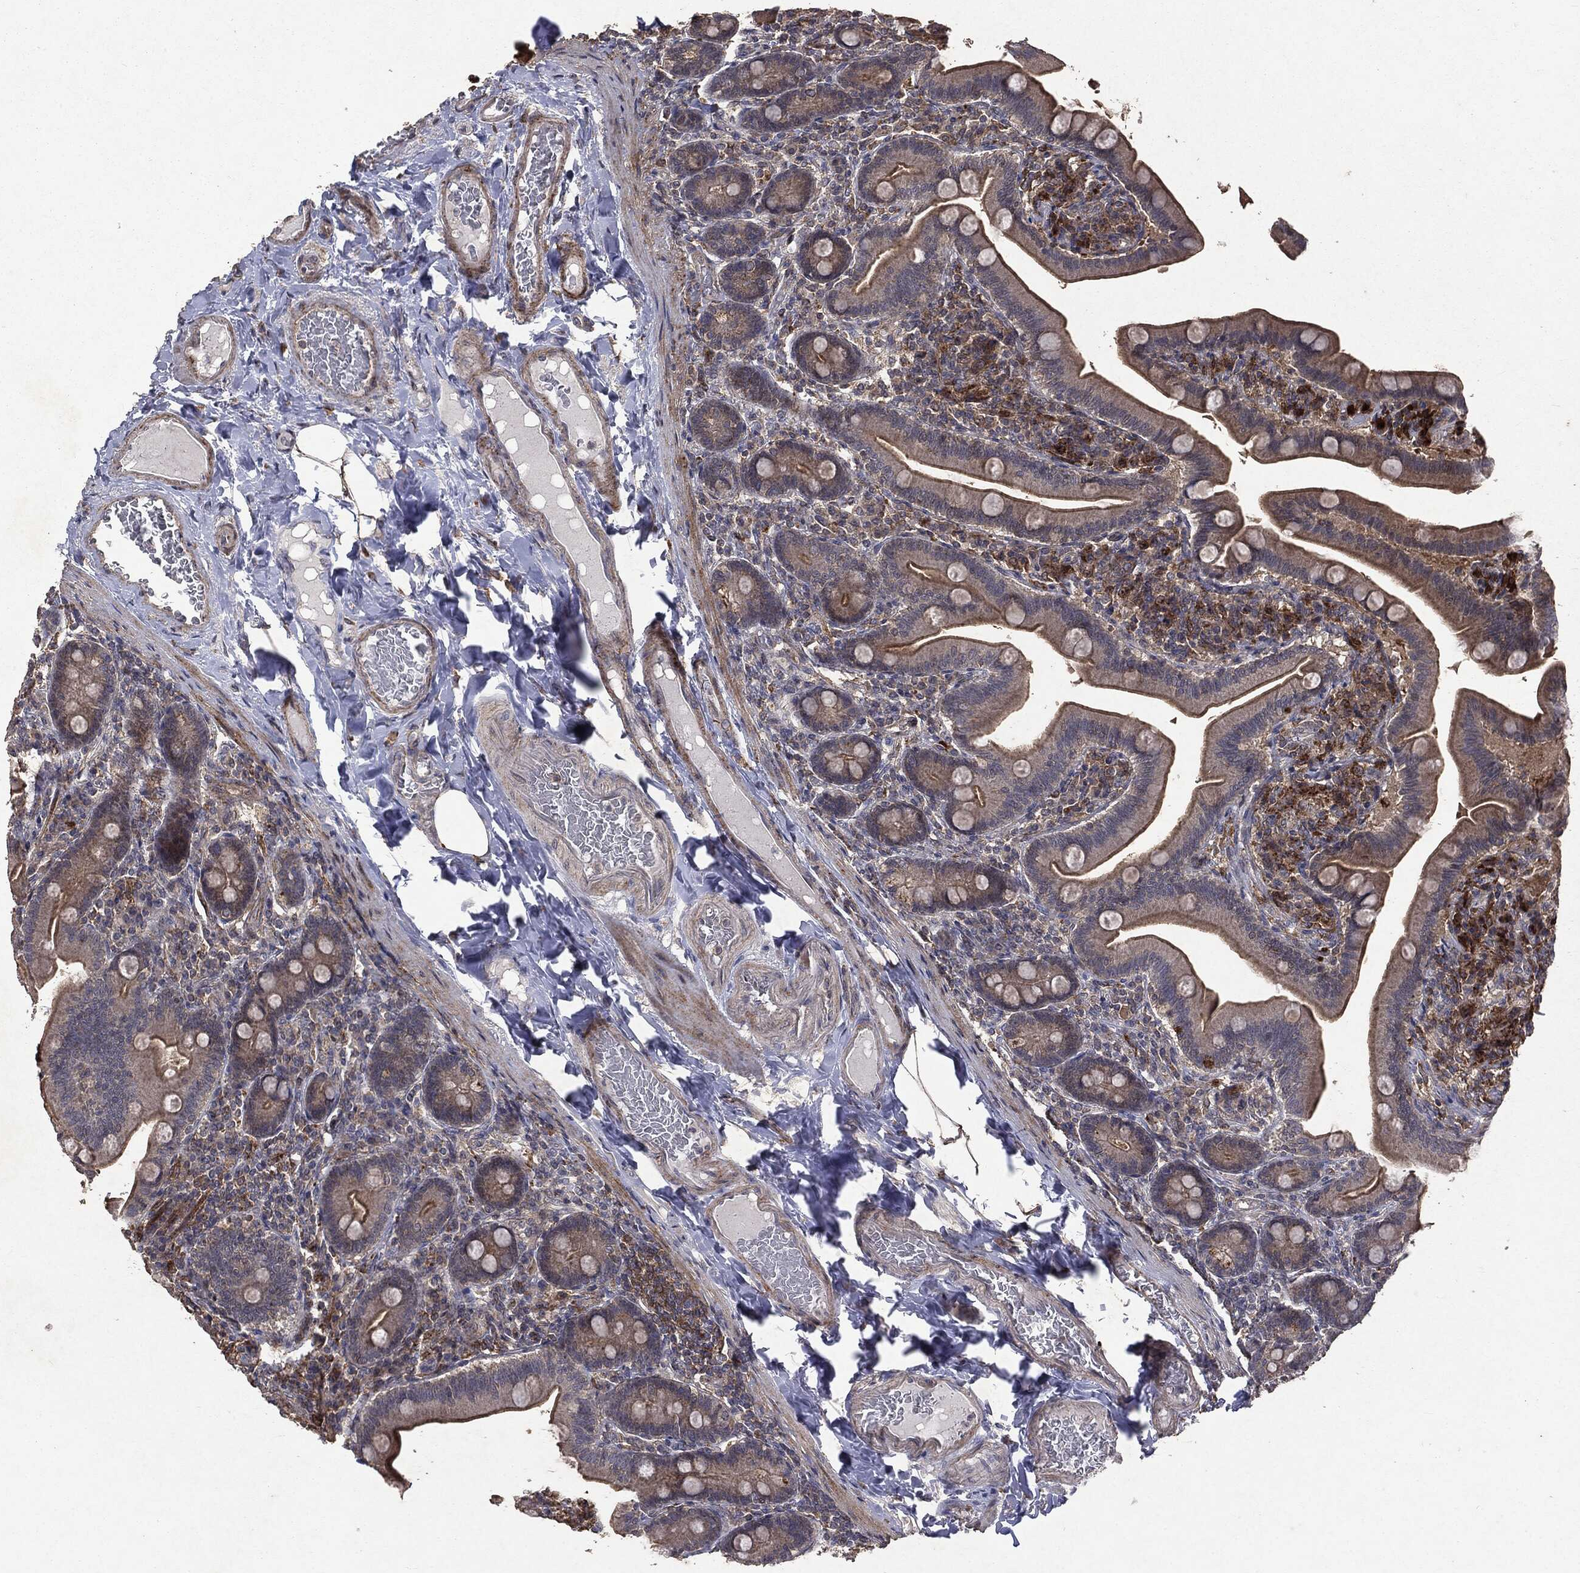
{"staining": {"intensity": "moderate", "quantity": "<25%", "location": "cytoplasmic/membranous"}, "tissue": "small intestine", "cell_type": "Glandular cells", "image_type": "normal", "snomed": [{"axis": "morphology", "description": "Normal tissue, NOS"}, {"axis": "topography", "description": "Small intestine"}], "caption": "This photomicrograph exhibits immunohistochemistry (IHC) staining of unremarkable human small intestine, with low moderate cytoplasmic/membranous positivity in about <25% of glandular cells.", "gene": "PTEN", "patient": {"sex": "male", "age": 66}}